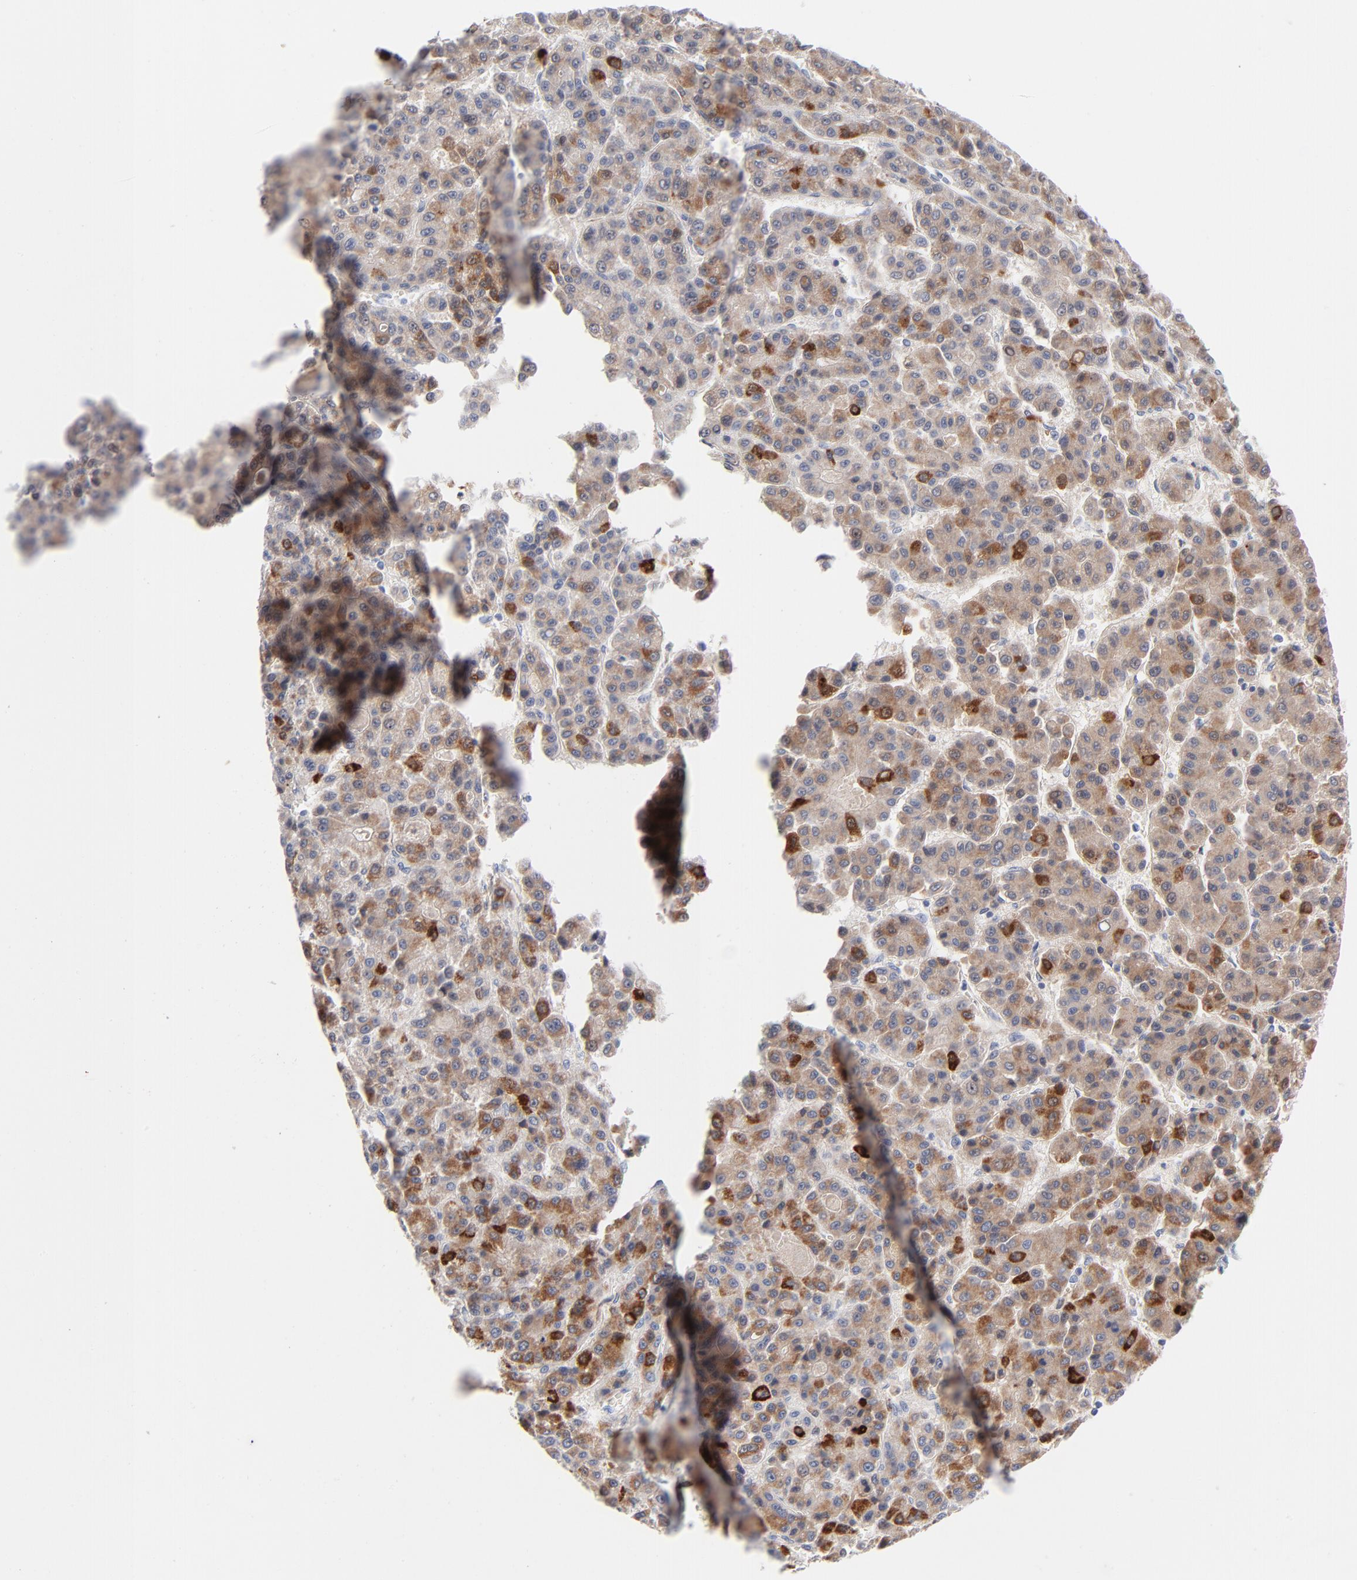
{"staining": {"intensity": "strong", "quantity": "<25%", "location": "cytoplasmic/membranous"}, "tissue": "liver cancer", "cell_type": "Tumor cells", "image_type": "cancer", "snomed": [{"axis": "morphology", "description": "Carcinoma, Hepatocellular, NOS"}, {"axis": "topography", "description": "Liver"}], "caption": "An image of human liver cancer (hepatocellular carcinoma) stained for a protein shows strong cytoplasmic/membranous brown staining in tumor cells.", "gene": "CHCHD10", "patient": {"sex": "male", "age": 70}}